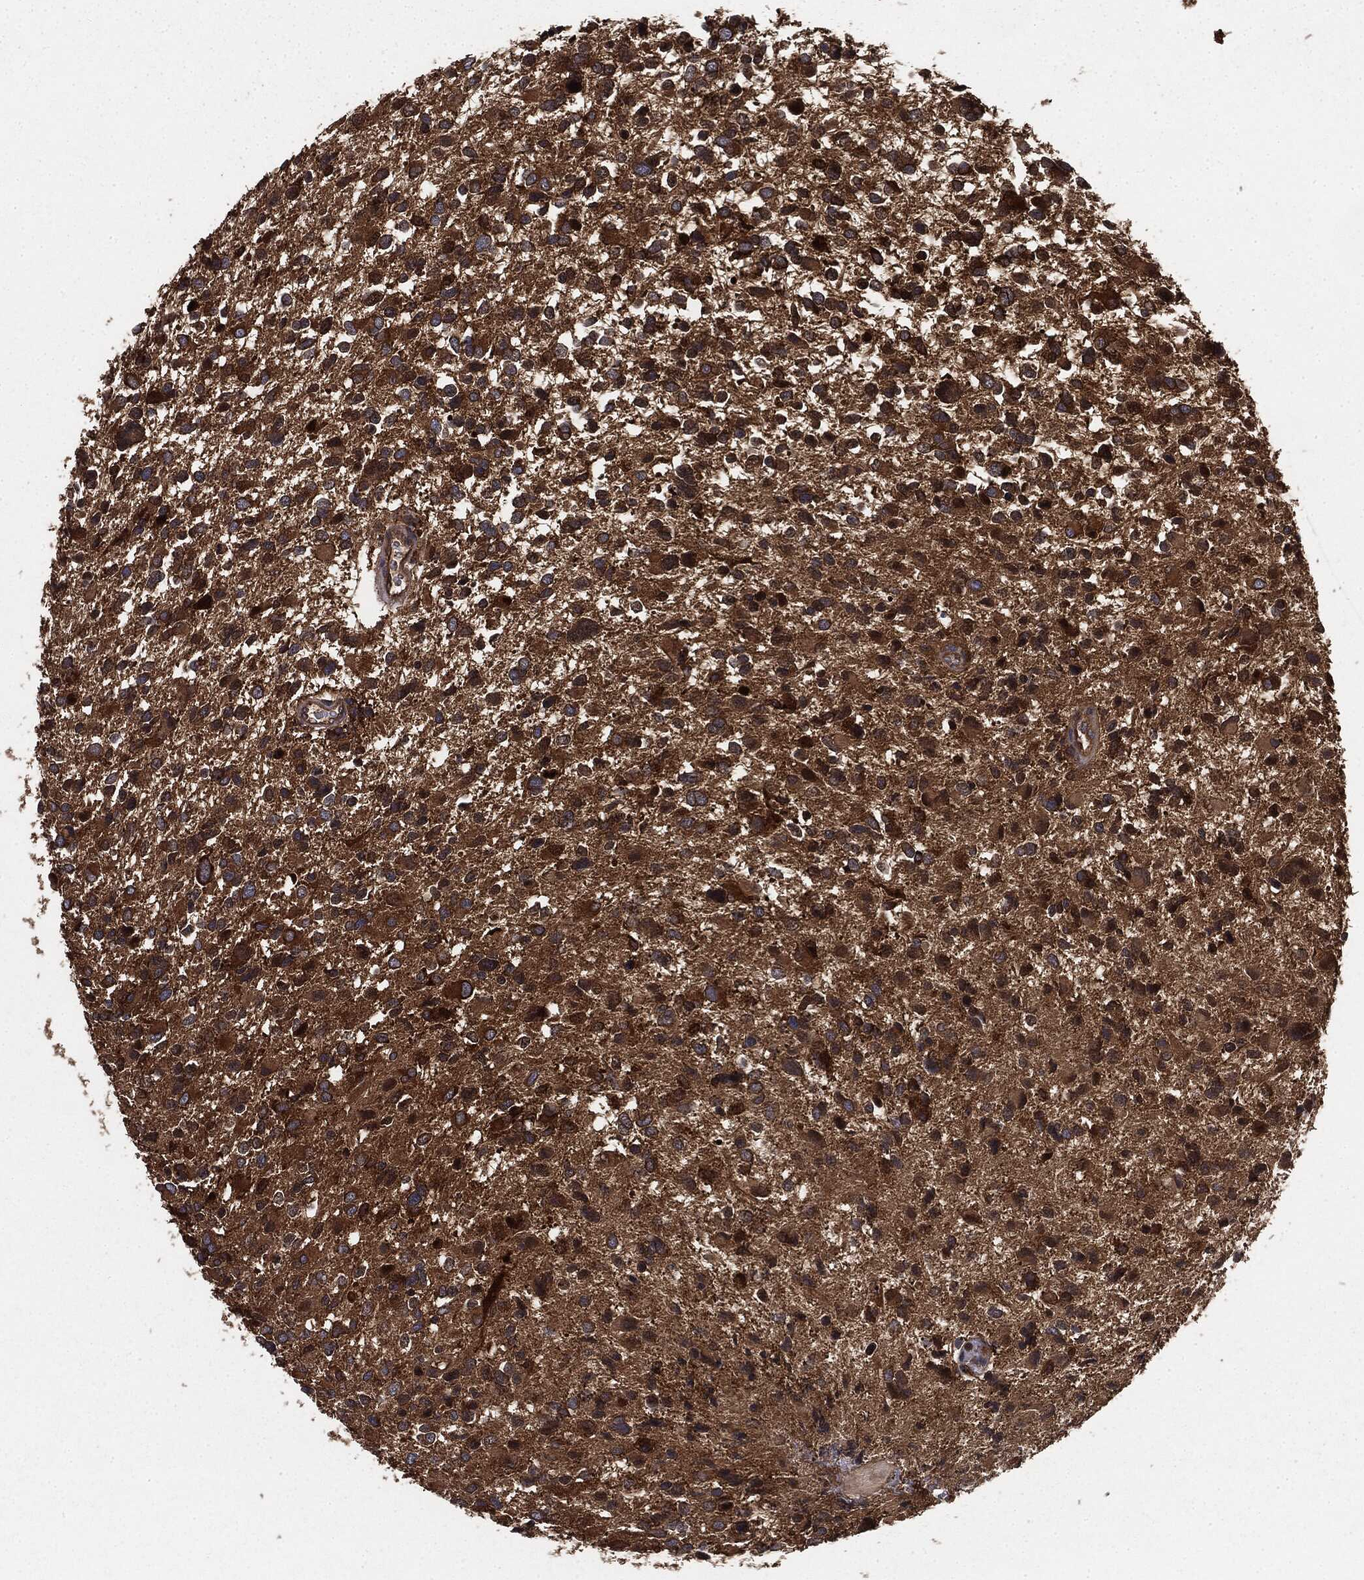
{"staining": {"intensity": "strong", "quantity": ">75%", "location": "cytoplasmic/membranous"}, "tissue": "glioma", "cell_type": "Tumor cells", "image_type": "cancer", "snomed": [{"axis": "morphology", "description": "Glioma, malignant, Low grade"}, {"axis": "topography", "description": "Brain"}], "caption": "This histopathology image shows immunohistochemistry staining of glioma, with high strong cytoplasmic/membranous expression in approximately >75% of tumor cells.", "gene": "GNB5", "patient": {"sex": "female", "age": 32}}